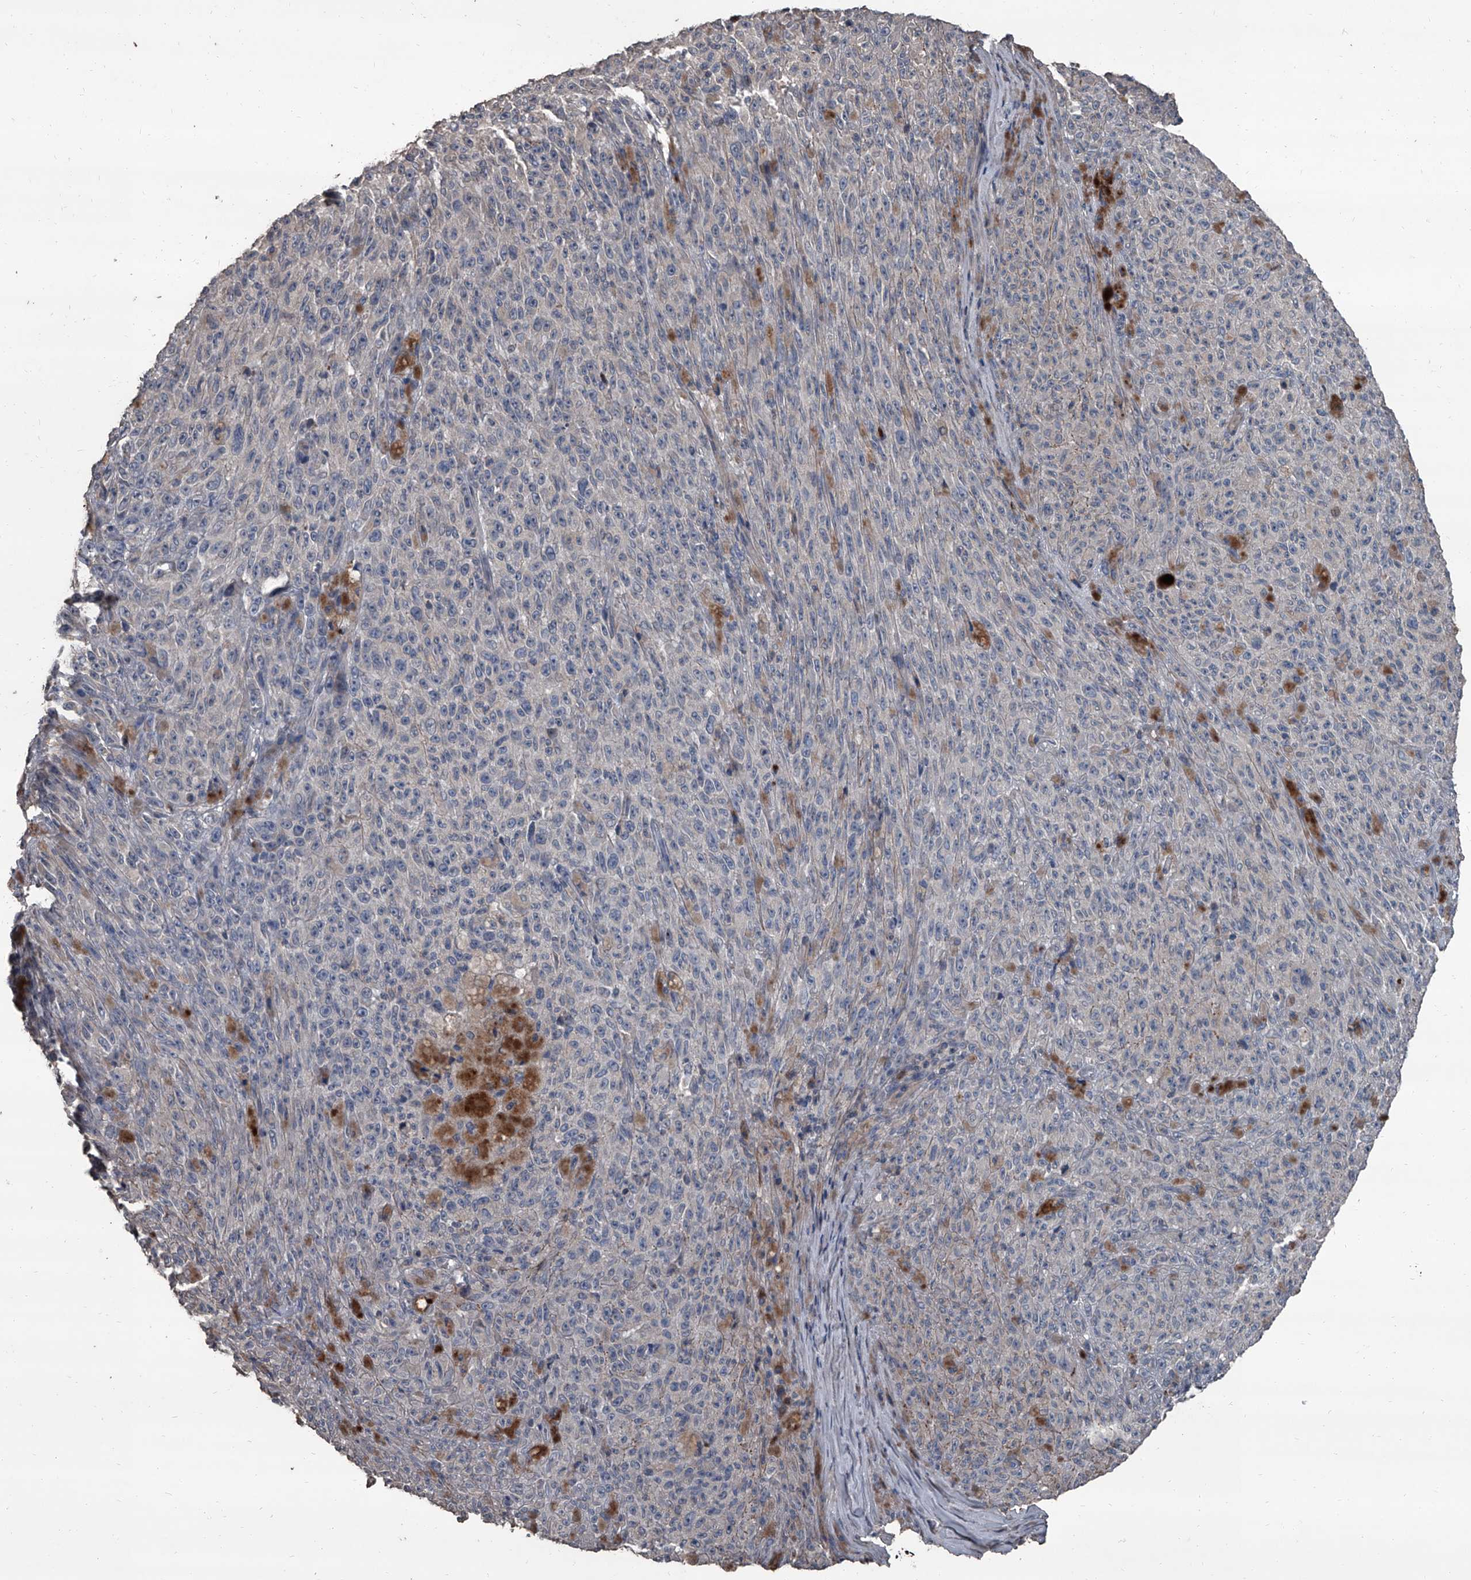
{"staining": {"intensity": "negative", "quantity": "none", "location": "none"}, "tissue": "melanoma", "cell_type": "Tumor cells", "image_type": "cancer", "snomed": [{"axis": "morphology", "description": "Malignant melanoma, NOS"}, {"axis": "topography", "description": "Skin"}], "caption": "A photomicrograph of malignant melanoma stained for a protein exhibits no brown staining in tumor cells. Nuclei are stained in blue.", "gene": "OARD1", "patient": {"sex": "female", "age": 82}}